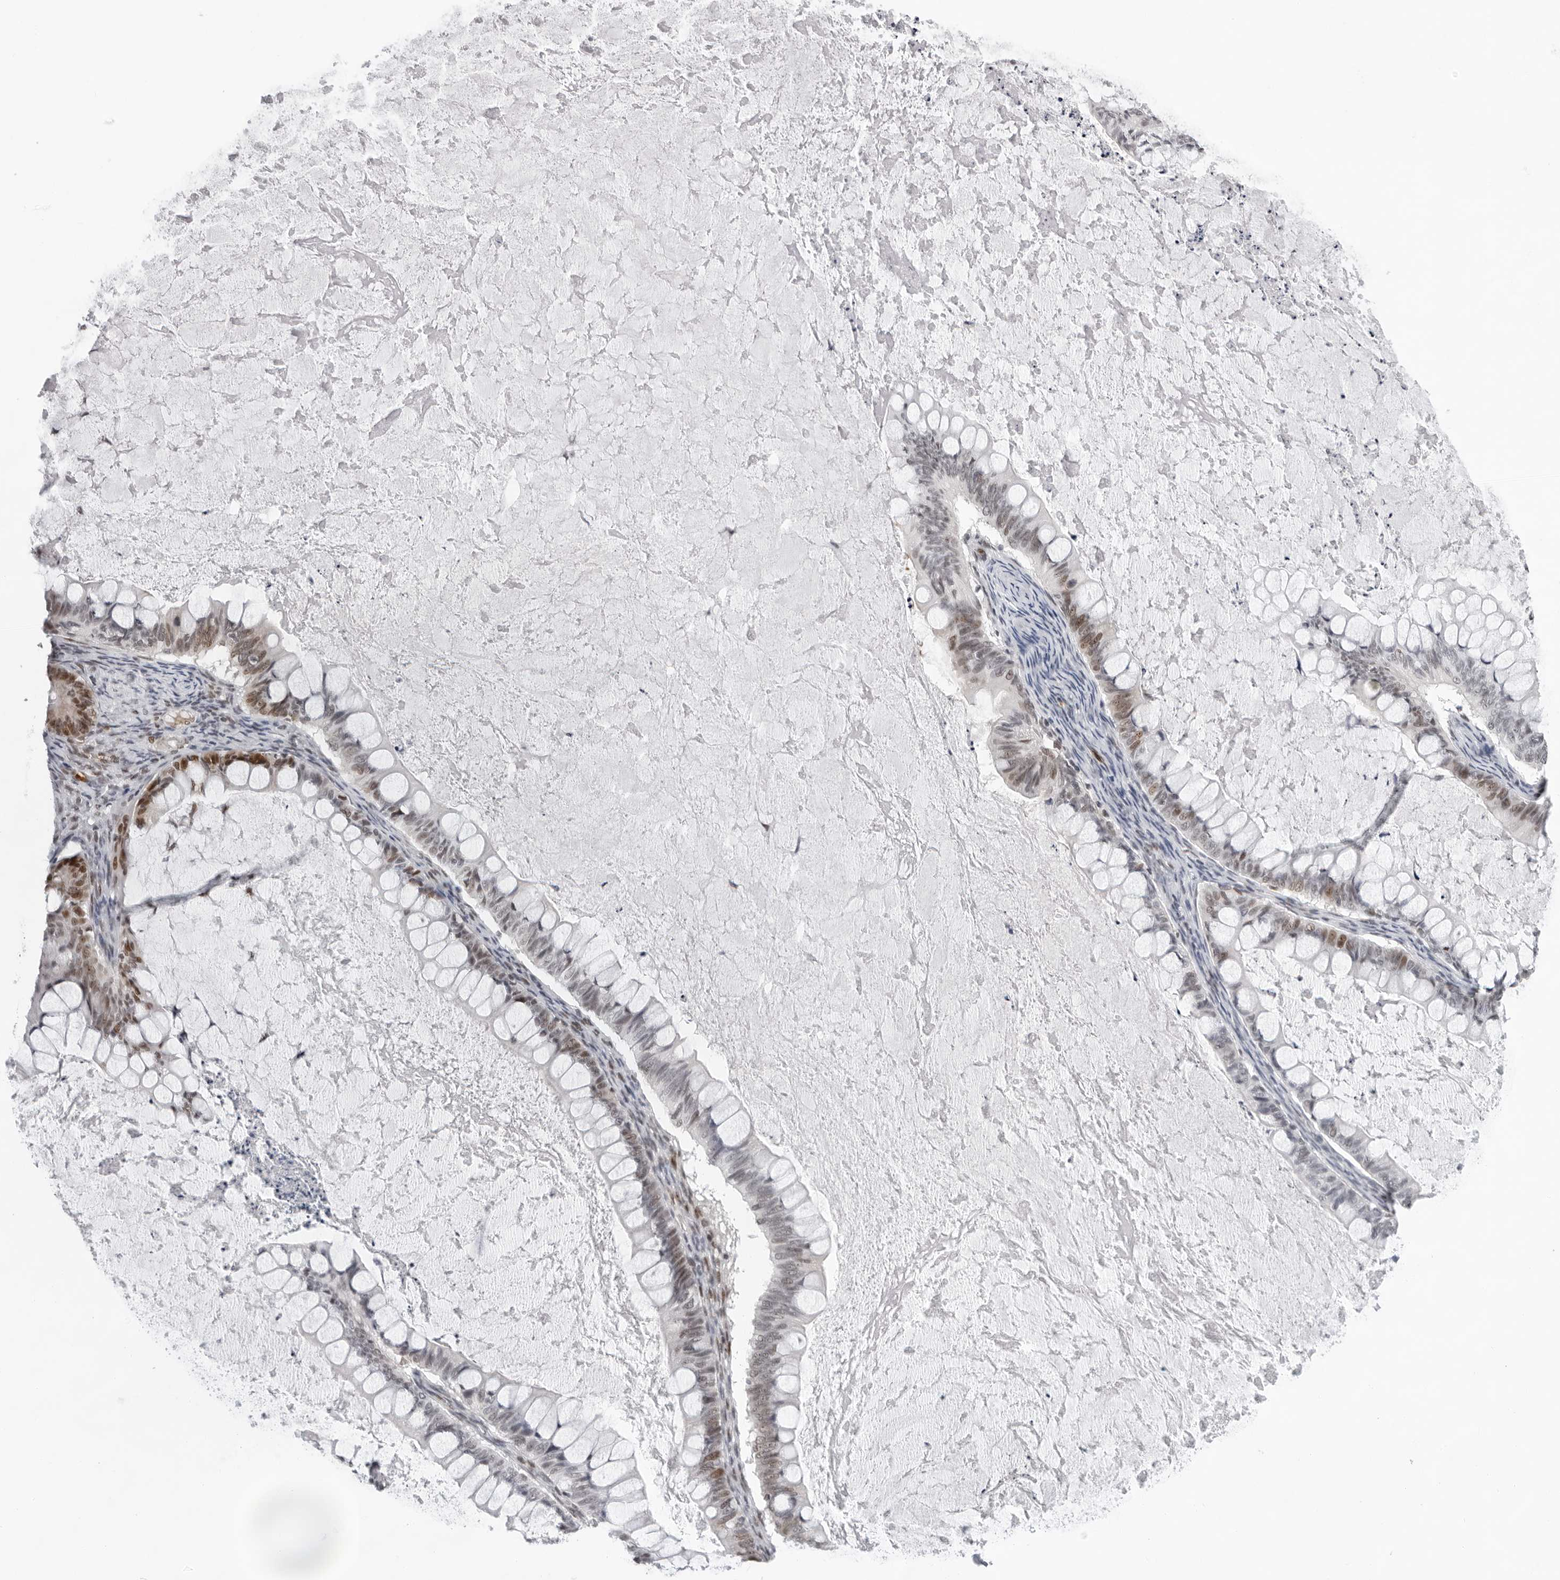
{"staining": {"intensity": "moderate", "quantity": ">75%", "location": "nuclear"}, "tissue": "ovarian cancer", "cell_type": "Tumor cells", "image_type": "cancer", "snomed": [{"axis": "morphology", "description": "Cystadenocarcinoma, mucinous, NOS"}, {"axis": "topography", "description": "Ovary"}], "caption": "Protein analysis of ovarian cancer tissue demonstrates moderate nuclear staining in approximately >75% of tumor cells.", "gene": "USP1", "patient": {"sex": "female", "age": 61}}